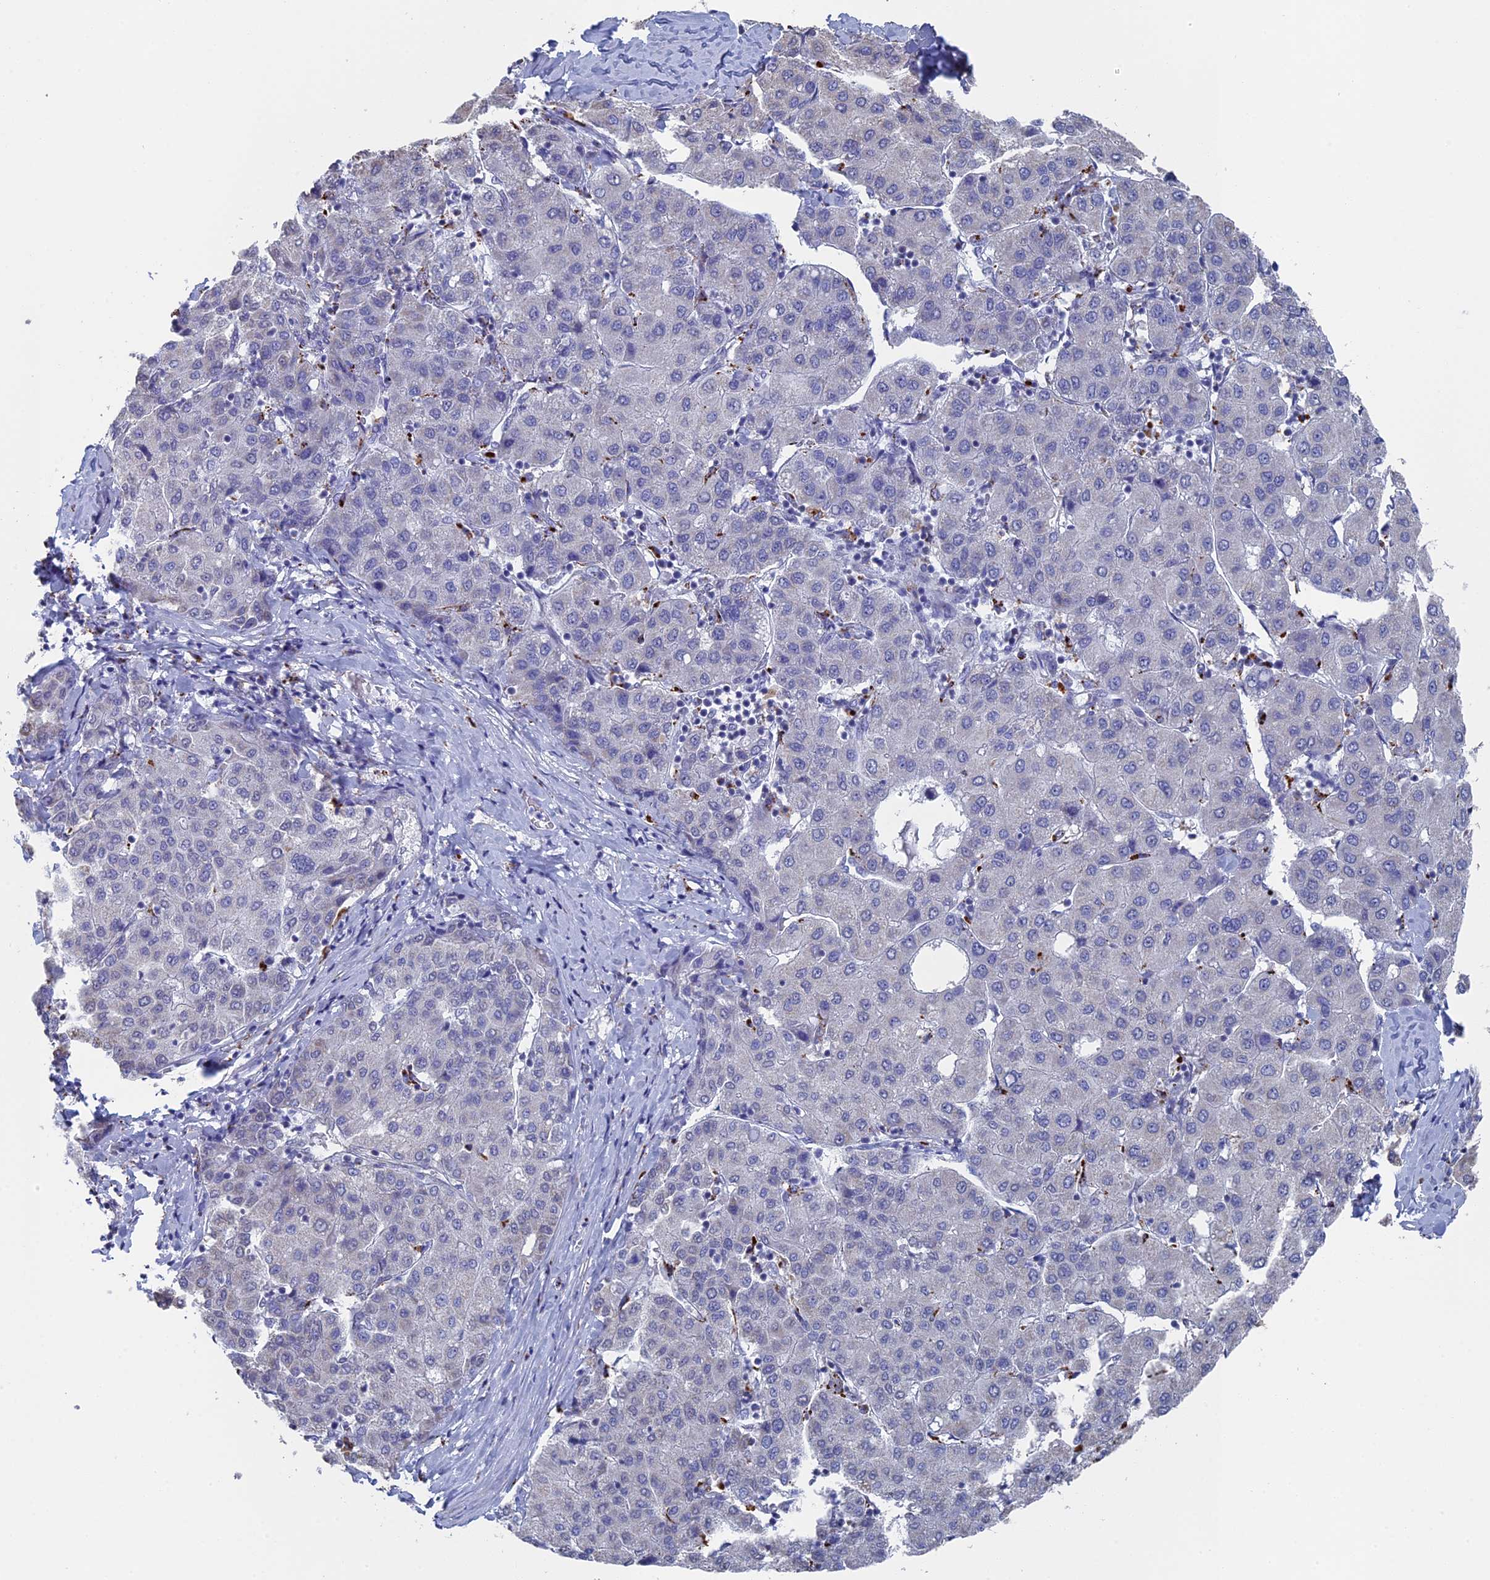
{"staining": {"intensity": "negative", "quantity": "none", "location": "none"}, "tissue": "liver cancer", "cell_type": "Tumor cells", "image_type": "cancer", "snomed": [{"axis": "morphology", "description": "Carcinoma, Hepatocellular, NOS"}, {"axis": "topography", "description": "Liver"}], "caption": "Immunohistochemistry (IHC) of human liver hepatocellular carcinoma reveals no positivity in tumor cells. (DAB (3,3'-diaminobenzidine) immunohistochemistry visualized using brightfield microscopy, high magnification).", "gene": "SMG9", "patient": {"sex": "male", "age": 65}}